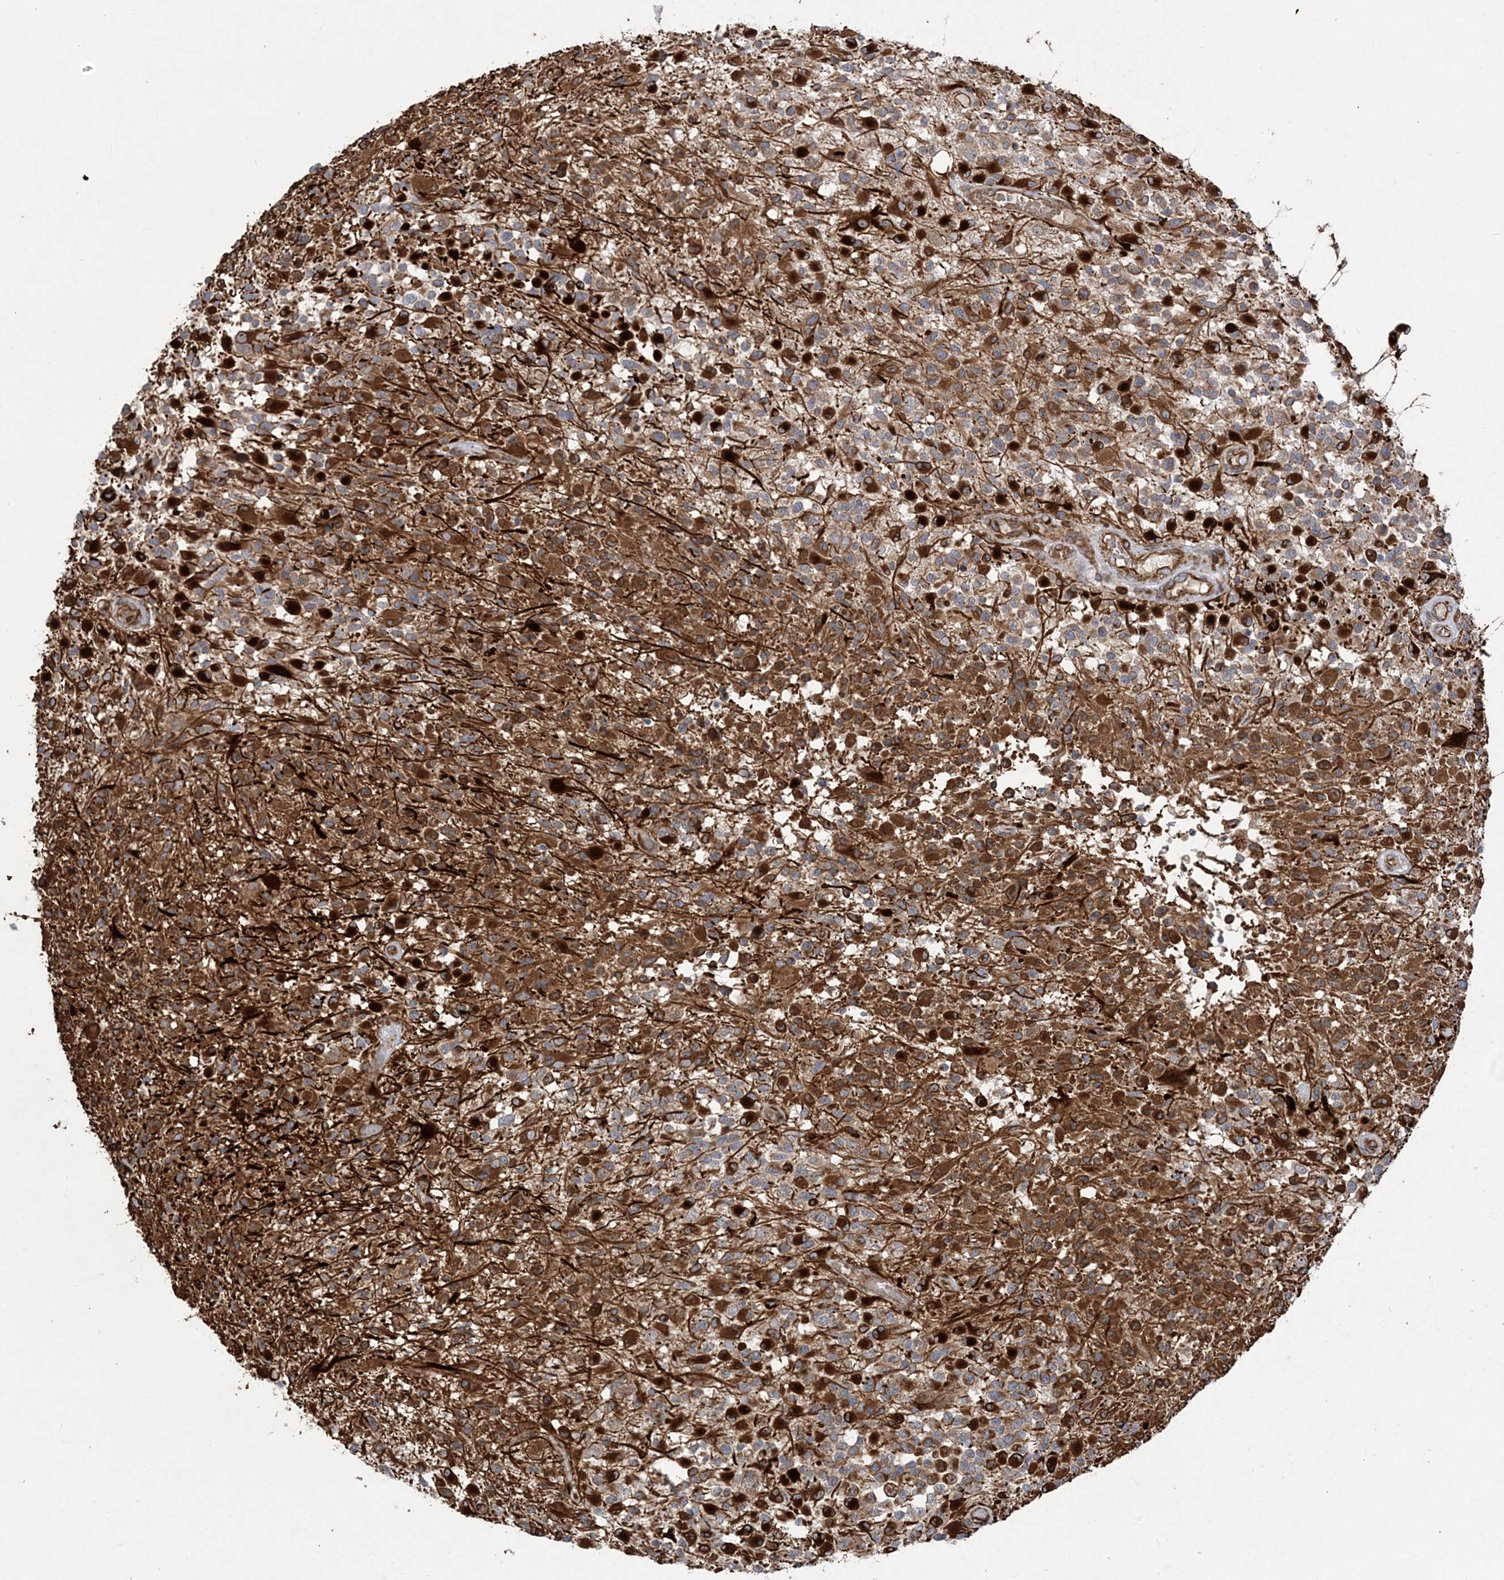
{"staining": {"intensity": "moderate", "quantity": "25%-75%", "location": "cytoplasmic/membranous"}, "tissue": "glioma", "cell_type": "Tumor cells", "image_type": "cancer", "snomed": [{"axis": "morphology", "description": "Glioma, malignant, High grade"}, {"axis": "morphology", "description": "Glioblastoma, NOS"}, {"axis": "topography", "description": "Brain"}], "caption": "Immunohistochemistry (DAB) staining of glioma demonstrates moderate cytoplasmic/membranous protein positivity in about 25%-75% of tumor cells.", "gene": "FAM114A2", "patient": {"sex": "male", "age": 60}}